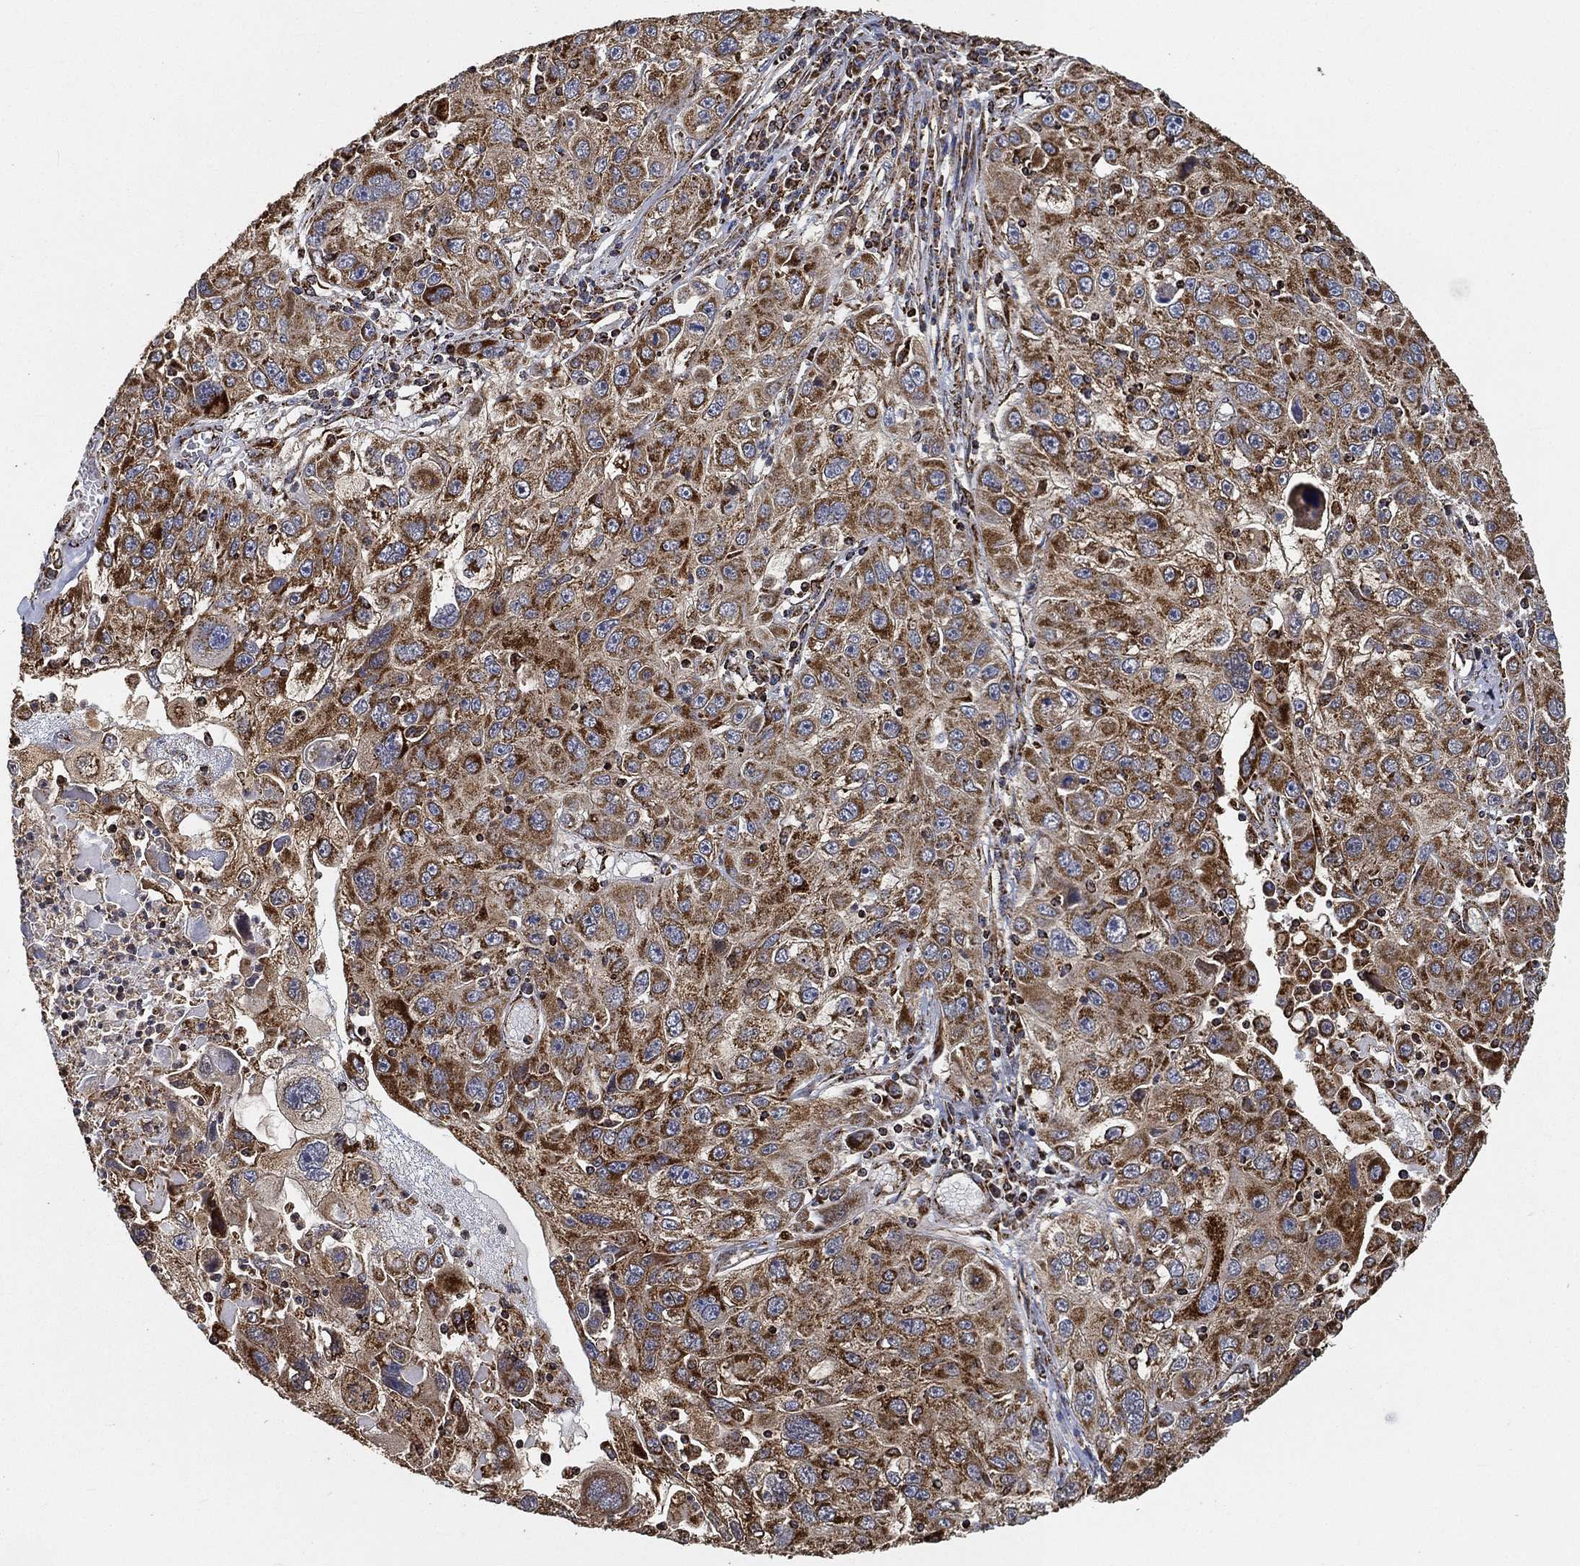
{"staining": {"intensity": "strong", "quantity": ">75%", "location": "cytoplasmic/membranous"}, "tissue": "stomach cancer", "cell_type": "Tumor cells", "image_type": "cancer", "snomed": [{"axis": "morphology", "description": "Adenocarcinoma, NOS"}, {"axis": "topography", "description": "Stomach"}], "caption": "Stomach adenocarcinoma was stained to show a protein in brown. There is high levels of strong cytoplasmic/membranous positivity in approximately >75% of tumor cells.", "gene": "SLC38A7", "patient": {"sex": "male", "age": 56}}